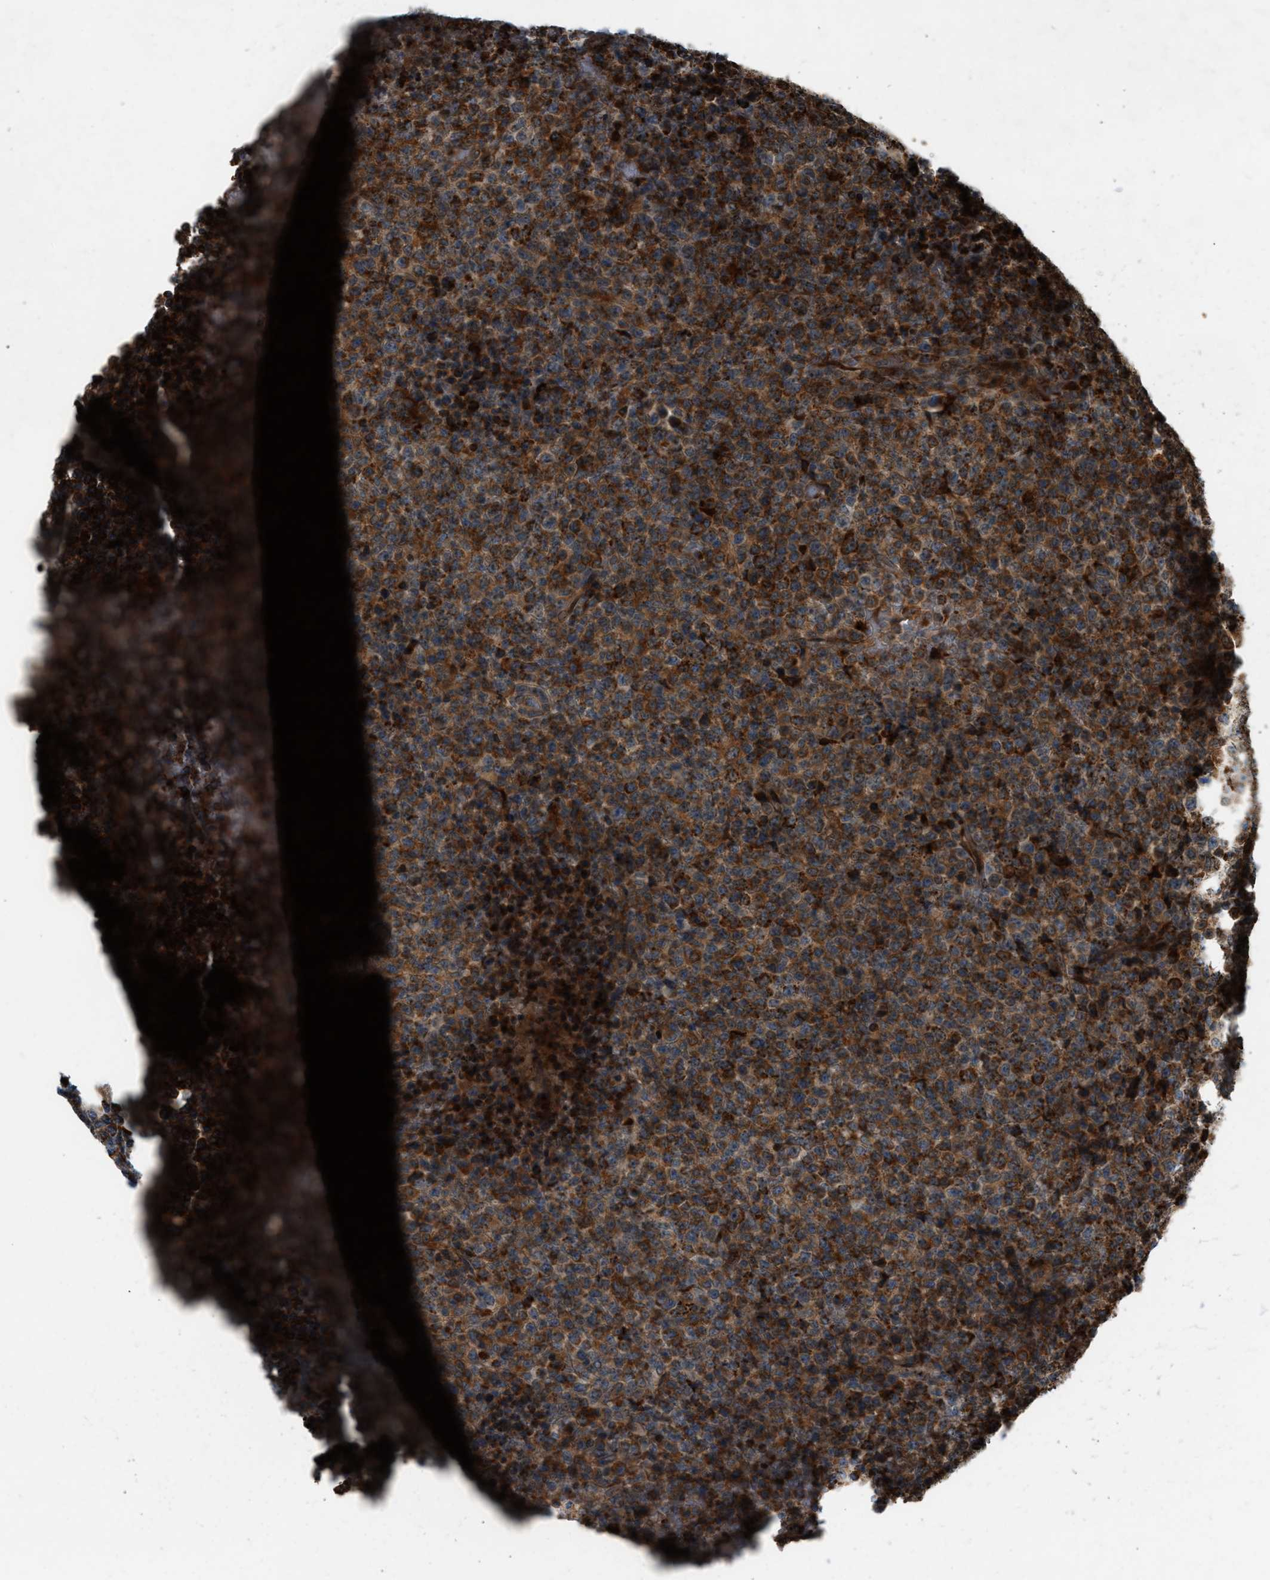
{"staining": {"intensity": "strong", "quantity": ">75%", "location": "cytoplasmic/membranous"}, "tissue": "lymphoma", "cell_type": "Tumor cells", "image_type": "cancer", "snomed": [{"axis": "morphology", "description": "Malignant lymphoma, non-Hodgkin's type, High grade"}, {"axis": "topography", "description": "Lymph node"}], "caption": "Brown immunohistochemical staining in malignant lymphoma, non-Hodgkin's type (high-grade) shows strong cytoplasmic/membranous staining in about >75% of tumor cells. (DAB = brown stain, brightfield microscopy at high magnification).", "gene": "BAIAP2L1", "patient": {"sex": "male", "age": 13}}